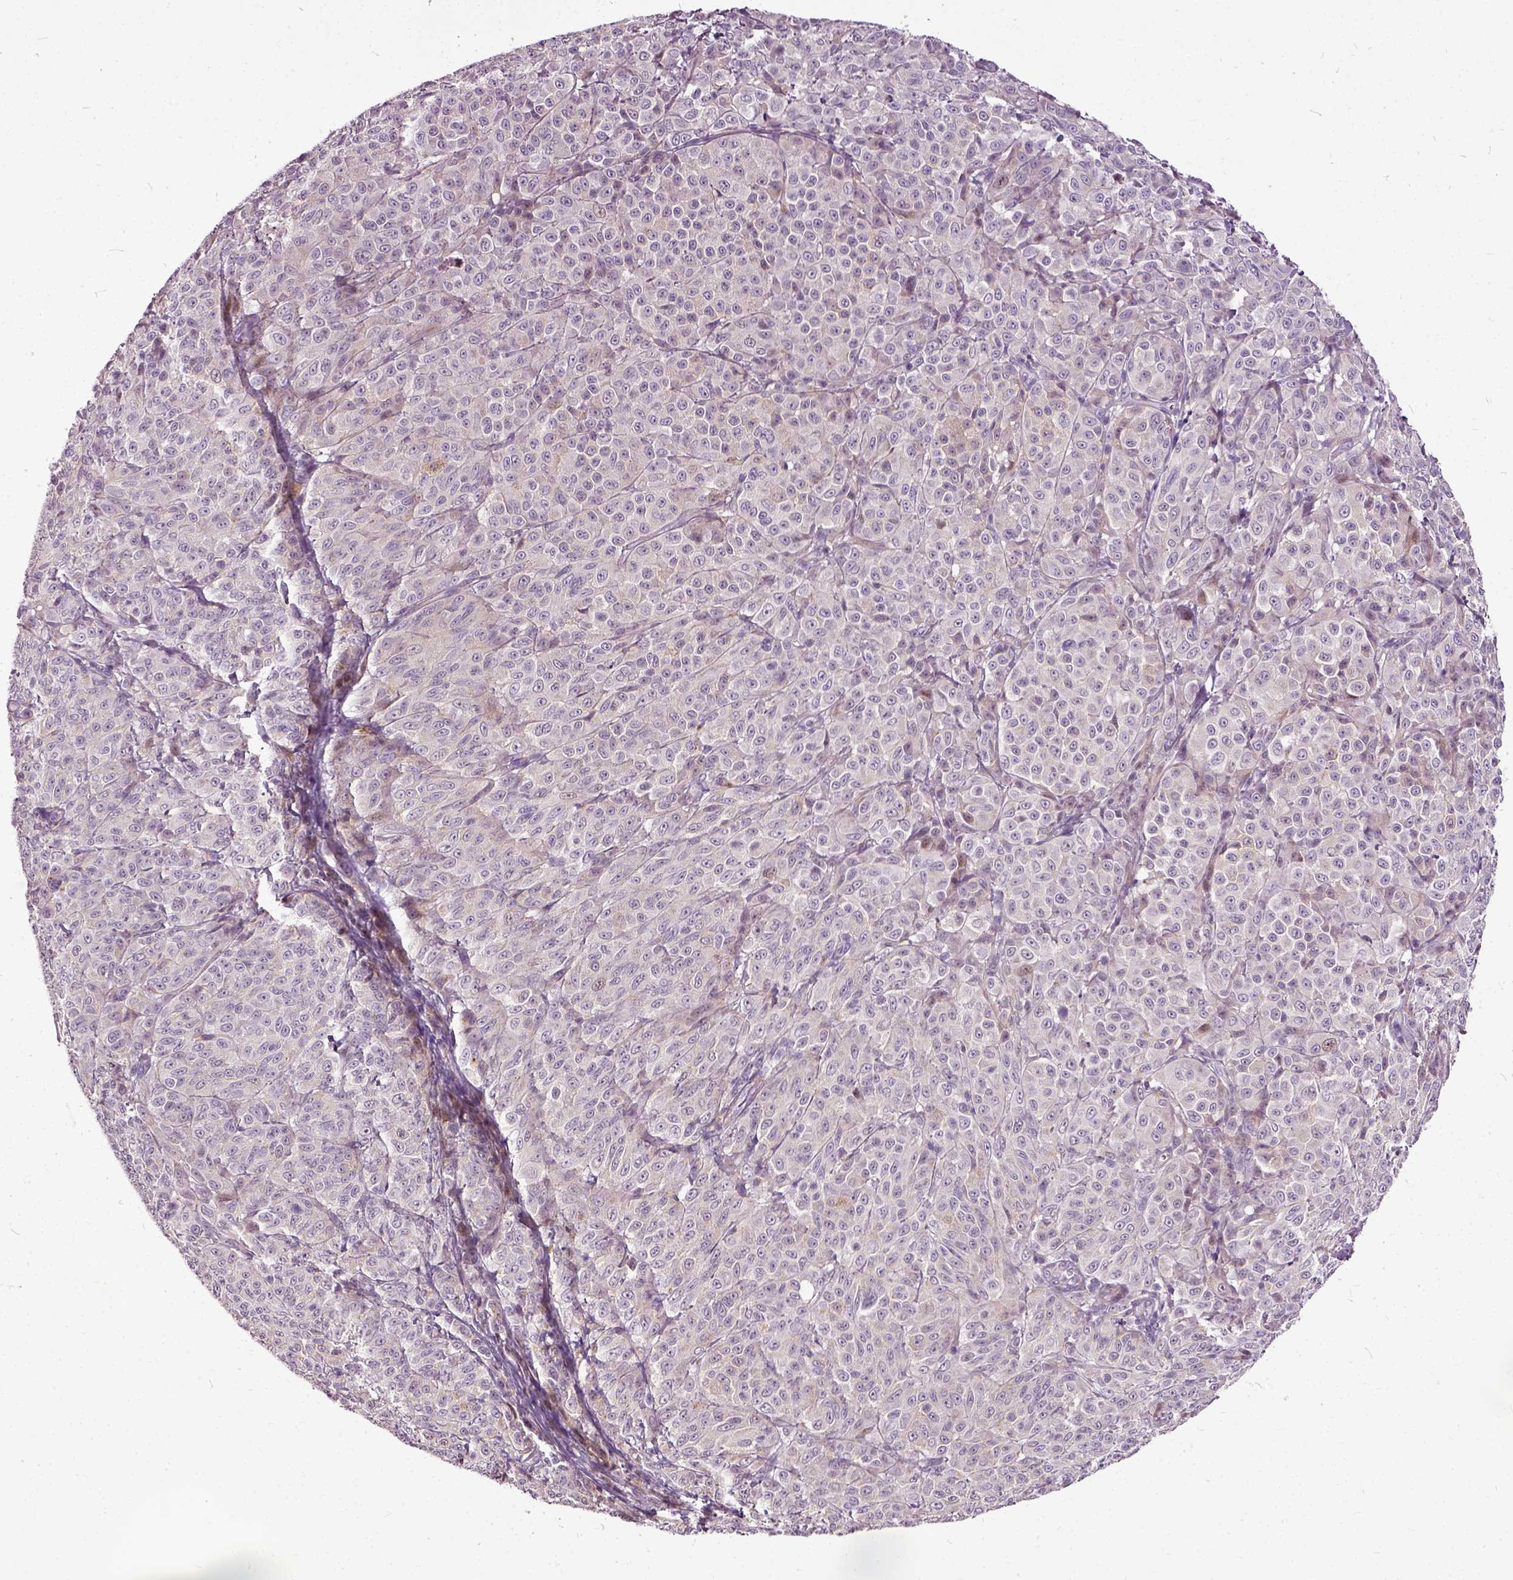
{"staining": {"intensity": "negative", "quantity": "none", "location": "none"}, "tissue": "melanoma", "cell_type": "Tumor cells", "image_type": "cancer", "snomed": [{"axis": "morphology", "description": "Malignant melanoma, NOS"}, {"axis": "topography", "description": "Skin"}], "caption": "Immunohistochemical staining of human melanoma reveals no significant expression in tumor cells. (DAB (3,3'-diaminobenzidine) IHC, high magnification).", "gene": "ILRUN", "patient": {"sex": "male", "age": 89}}